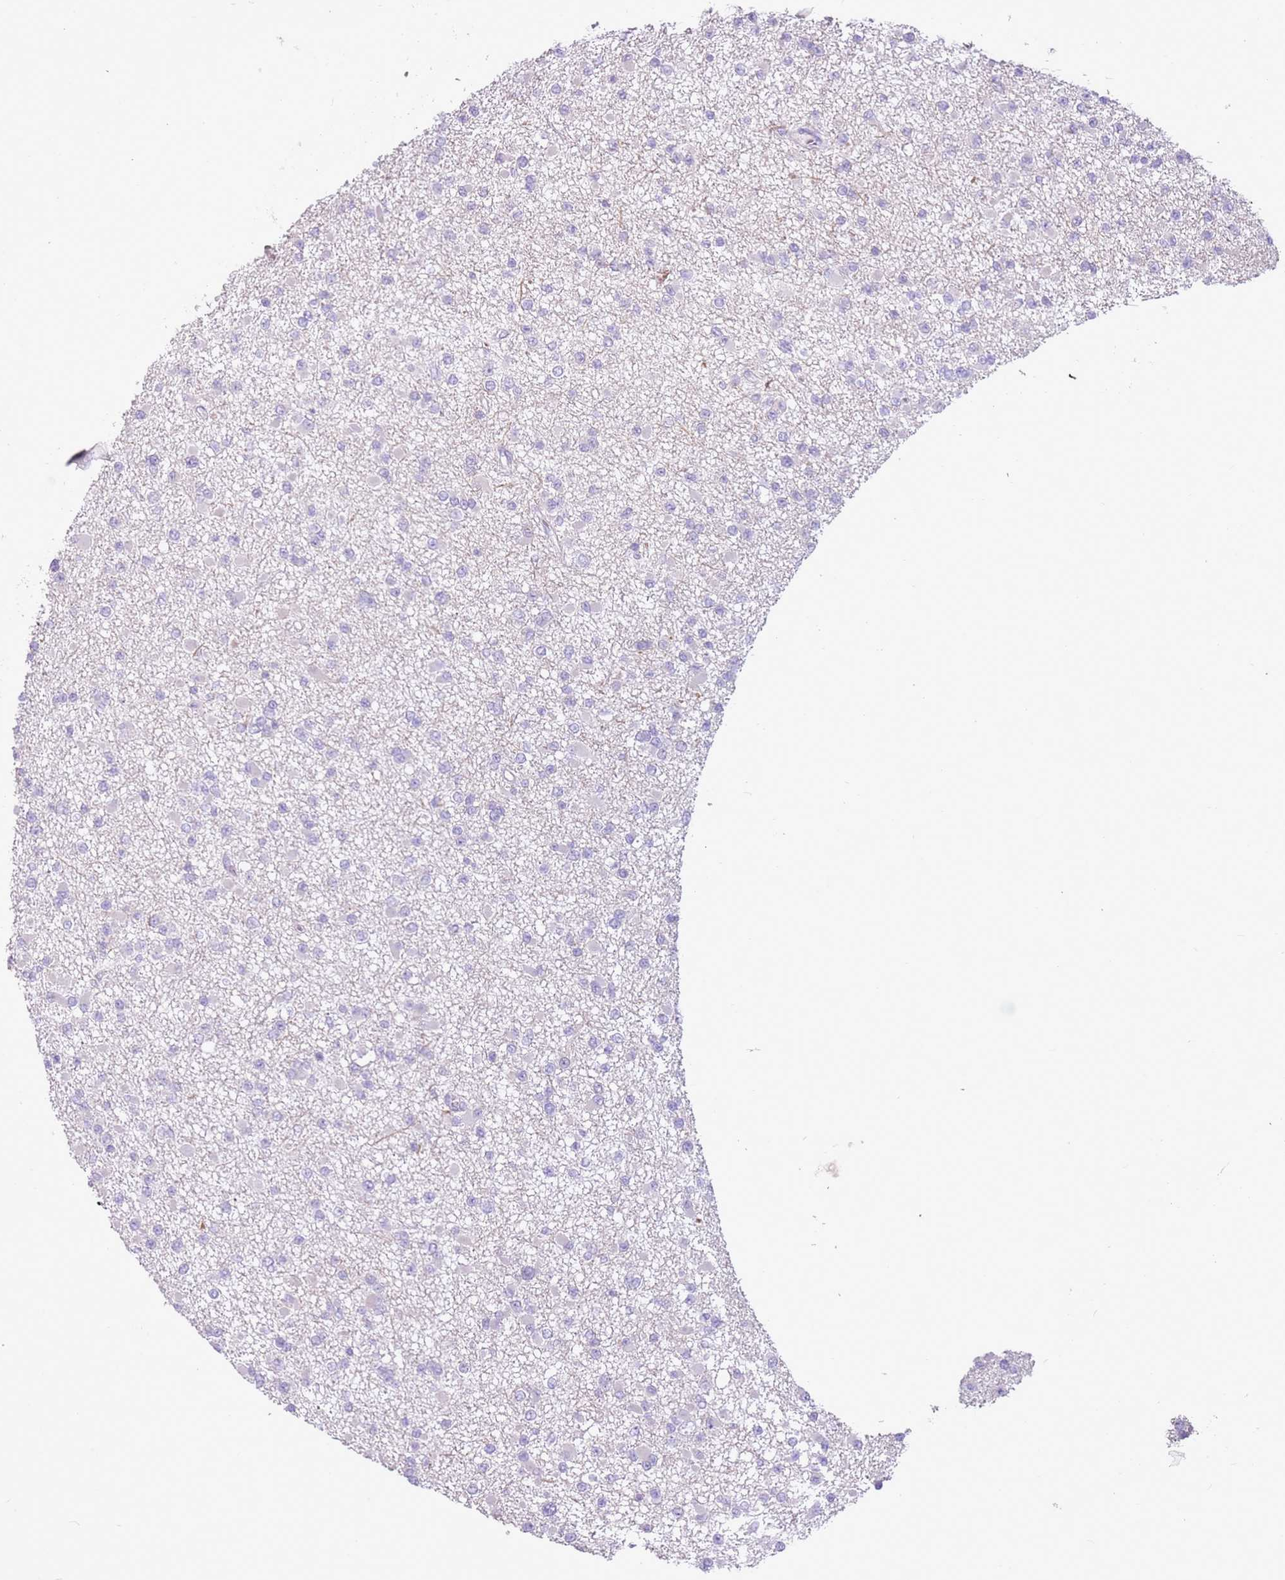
{"staining": {"intensity": "negative", "quantity": "none", "location": "none"}, "tissue": "glioma", "cell_type": "Tumor cells", "image_type": "cancer", "snomed": [{"axis": "morphology", "description": "Glioma, malignant, Low grade"}, {"axis": "topography", "description": "Brain"}], "caption": "Immunohistochemistry (IHC) photomicrograph of neoplastic tissue: human malignant low-grade glioma stained with DAB (3,3'-diaminobenzidine) displays no significant protein staining in tumor cells.", "gene": "ZNF239", "patient": {"sex": "female", "age": 22}}